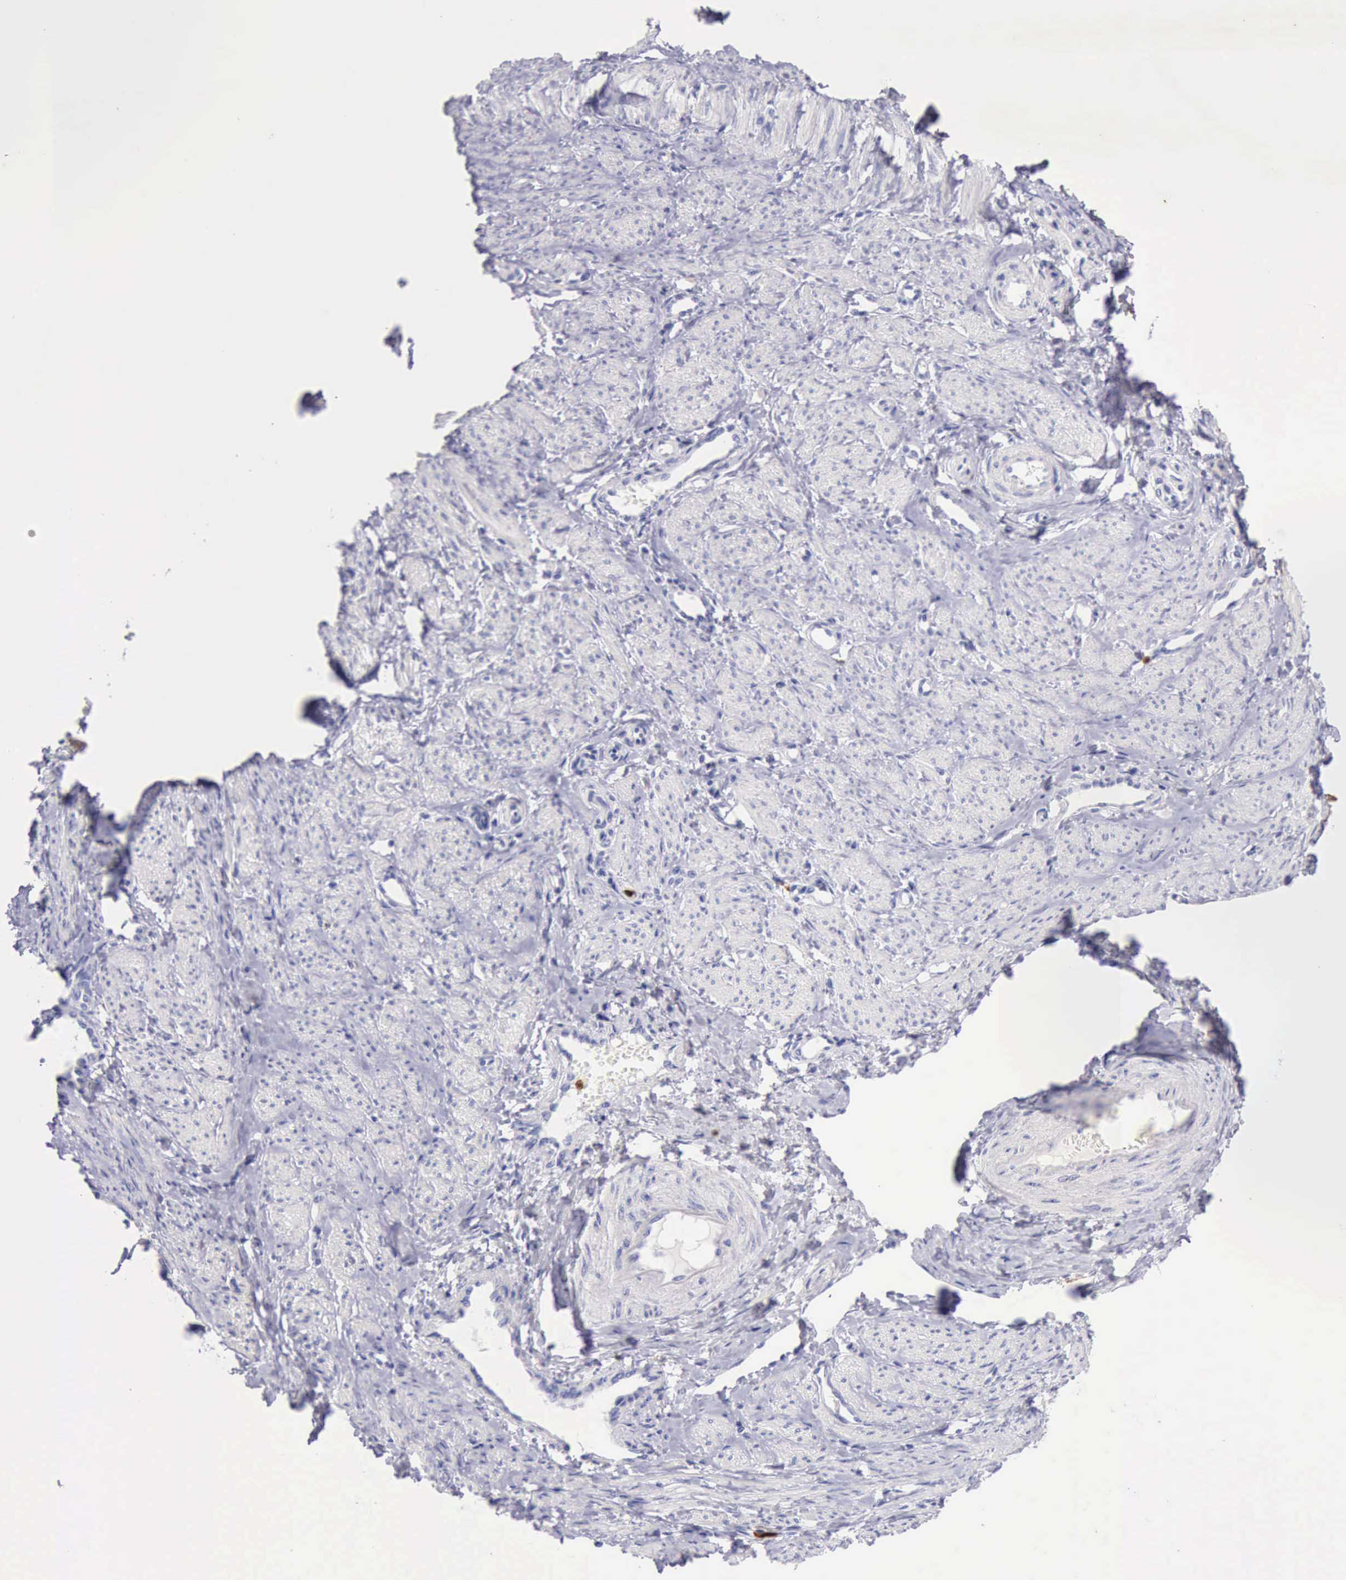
{"staining": {"intensity": "negative", "quantity": "none", "location": "none"}, "tissue": "smooth muscle", "cell_type": "Smooth muscle cells", "image_type": "normal", "snomed": [{"axis": "morphology", "description": "Normal tissue, NOS"}, {"axis": "topography", "description": "Smooth muscle"}, {"axis": "topography", "description": "Uterus"}], "caption": "Immunohistochemical staining of unremarkable smooth muscle exhibits no significant positivity in smooth muscle cells. (DAB (3,3'-diaminobenzidine) IHC, high magnification).", "gene": "CSTA", "patient": {"sex": "female", "age": 39}}